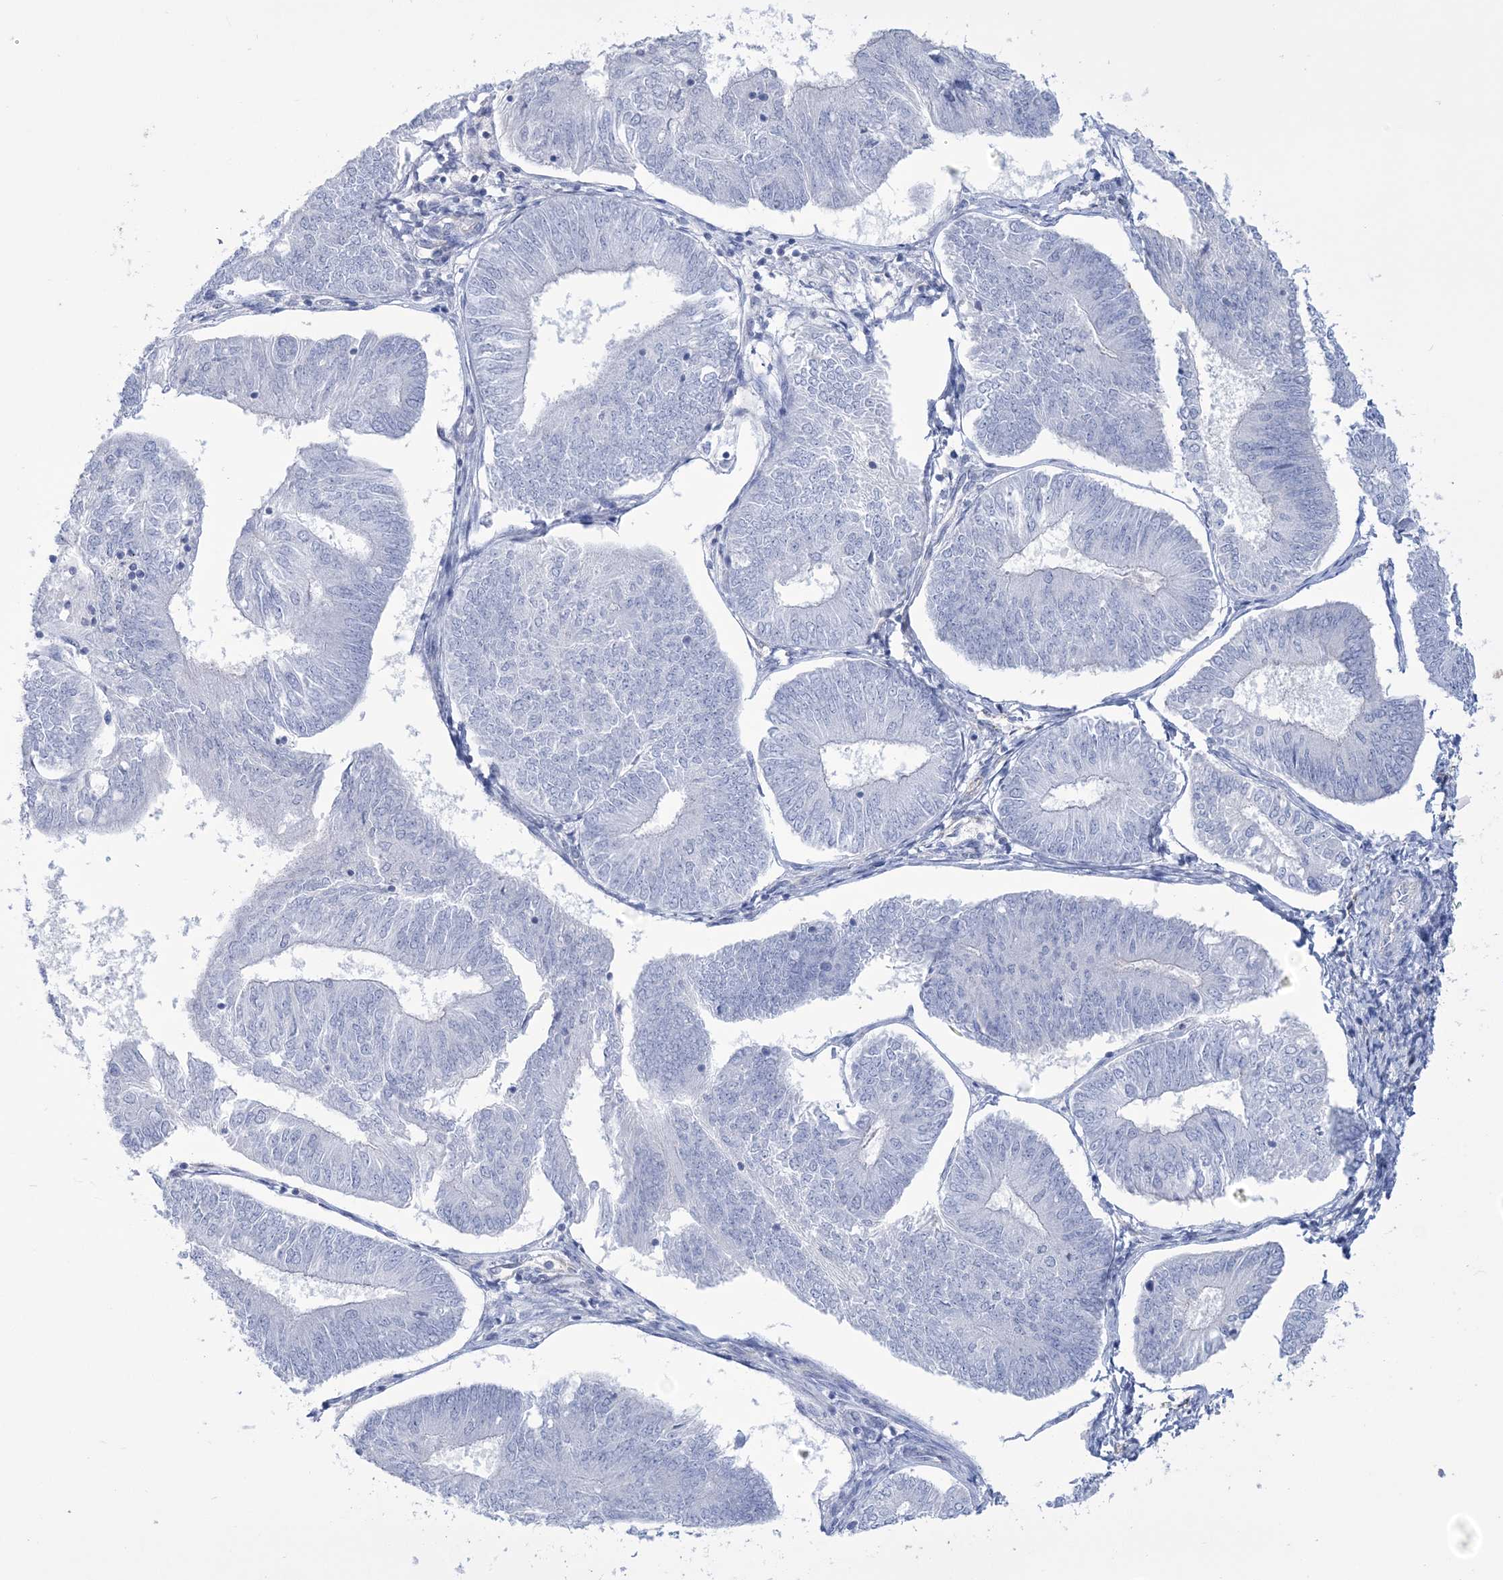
{"staining": {"intensity": "negative", "quantity": "none", "location": "none"}, "tissue": "endometrial cancer", "cell_type": "Tumor cells", "image_type": "cancer", "snomed": [{"axis": "morphology", "description": "Adenocarcinoma, NOS"}, {"axis": "topography", "description": "Endometrium"}], "caption": "IHC micrograph of human endometrial cancer (adenocarcinoma) stained for a protein (brown), which shows no staining in tumor cells.", "gene": "RAB11FIP5", "patient": {"sex": "female", "age": 58}}